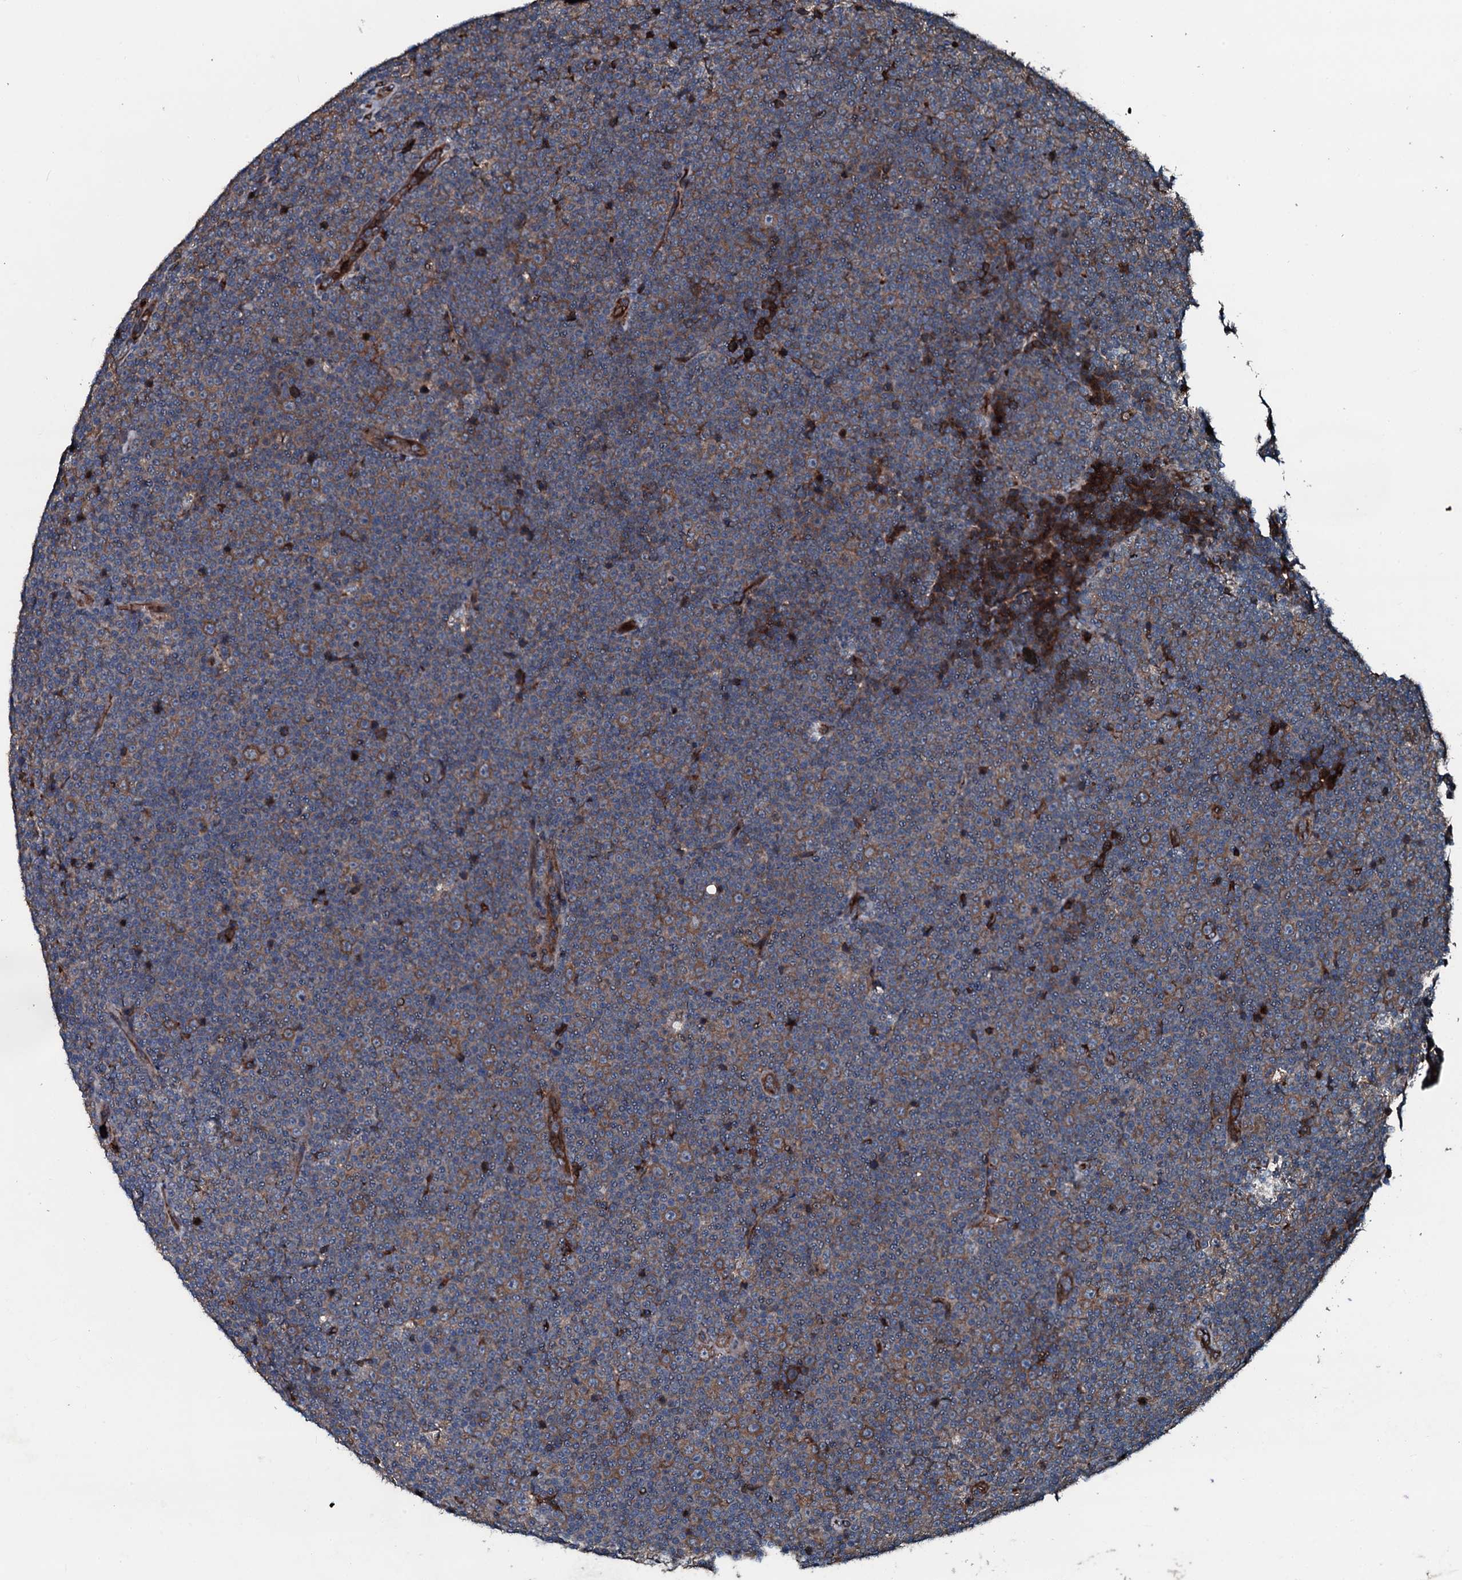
{"staining": {"intensity": "moderate", "quantity": "25%-75%", "location": "cytoplasmic/membranous"}, "tissue": "lymphoma", "cell_type": "Tumor cells", "image_type": "cancer", "snomed": [{"axis": "morphology", "description": "Malignant lymphoma, non-Hodgkin's type, Low grade"}, {"axis": "topography", "description": "Lymph node"}], "caption": "Immunohistochemistry (IHC) micrograph of neoplastic tissue: human malignant lymphoma, non-Hodgkin's type (low-grade) stained using immunohistochemistry reveals medium levels of moderate protein expression localized specifically in the cytoplasmic/membranous of tumor cells, appearing as a cytoplasmic/membranous brown color.", "gene": "AARS1", "patient": {"sex": "female", "age": 67}}